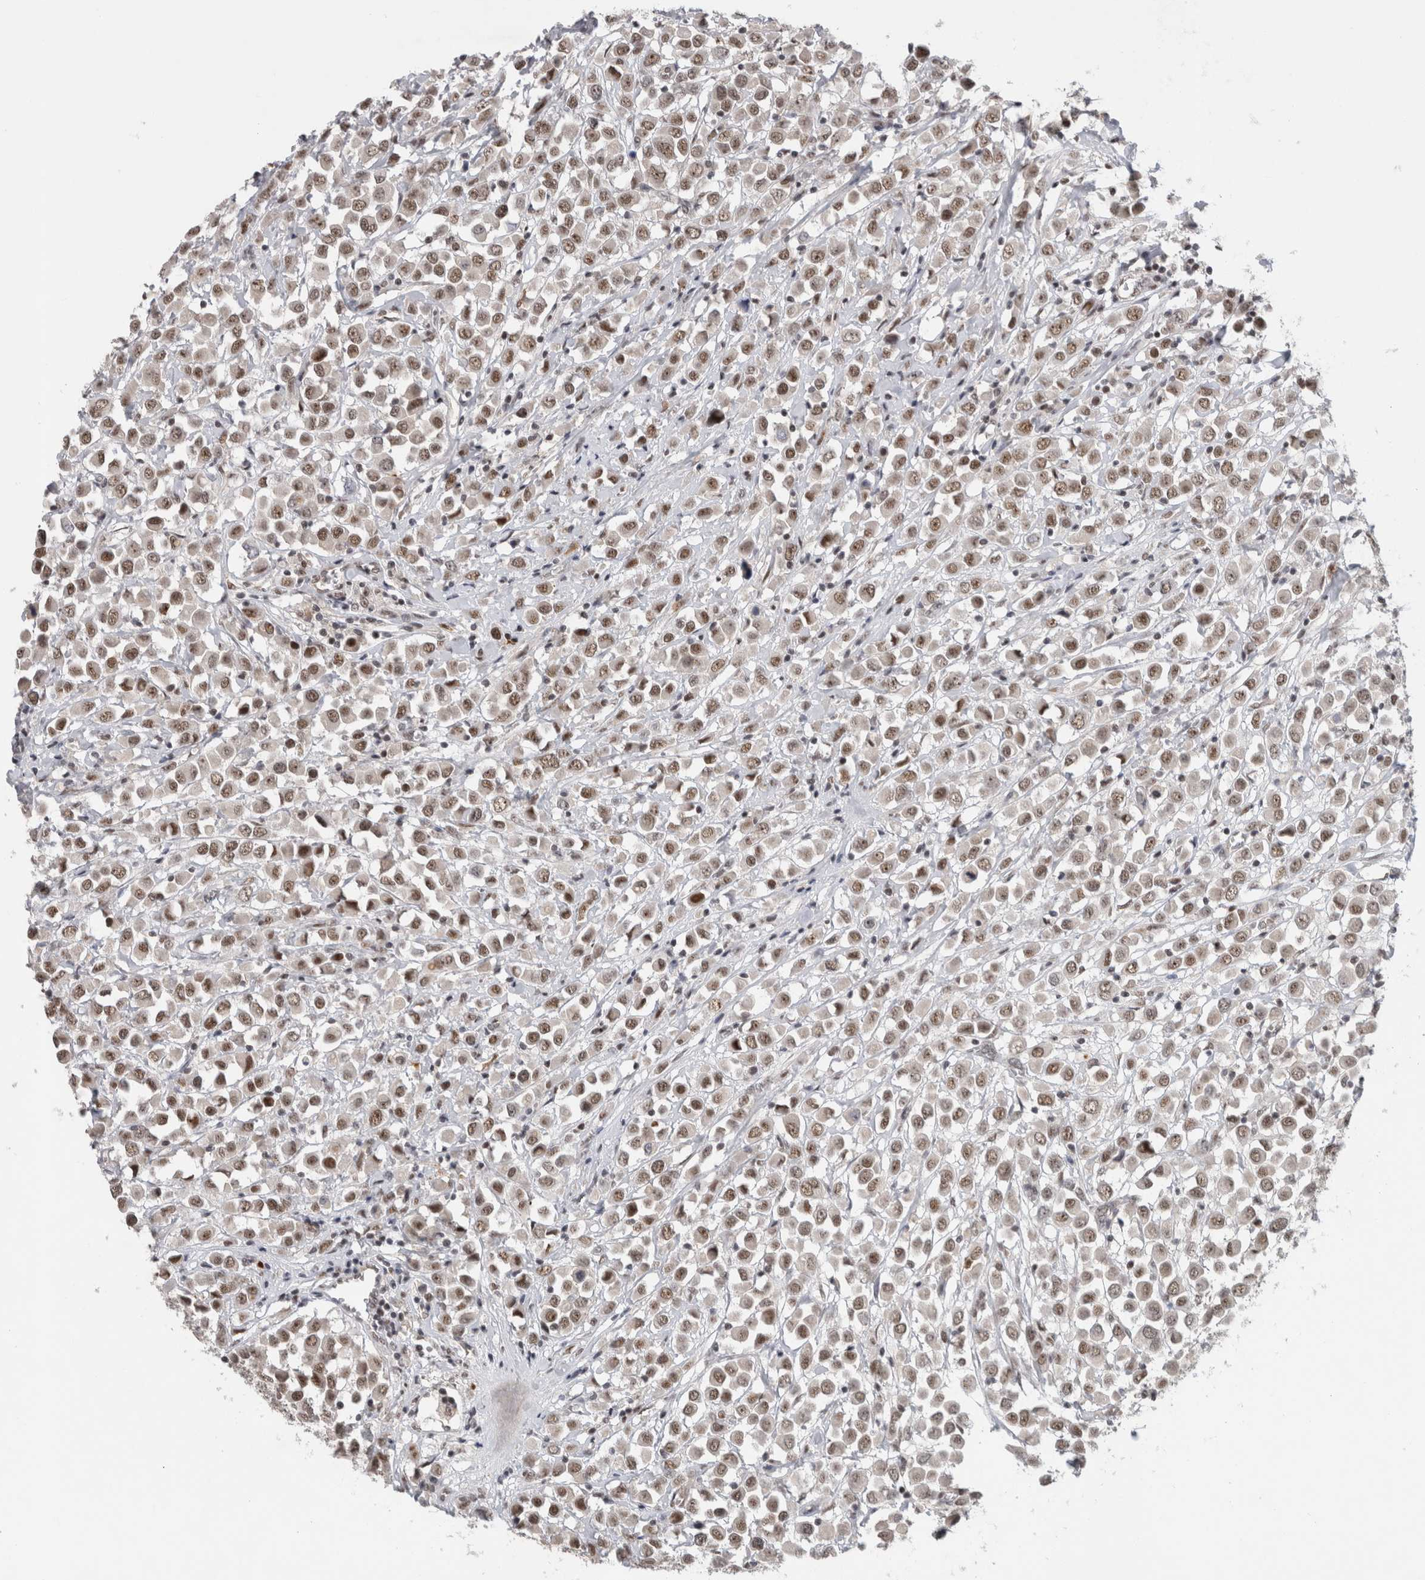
{"staining": {"intensity": "moderate", "quantity": ">75%", "location": "nuclear"}, "tissue": "breast cancer", "cell_type": "Tumor cells", "image_type": "cancer", "snomed": [{"axis": "morphology", "description": "Duct carcinoma"}, {"axis": "topography", "description": "Breast"}], "caption": "Moderate nuclear positivity is seen in approximately >75% of tumor cells in breast cancer (invasive ductal carcinoma).", "gene": "HESX1", "patient": {"sex": "female", "age": 61}}